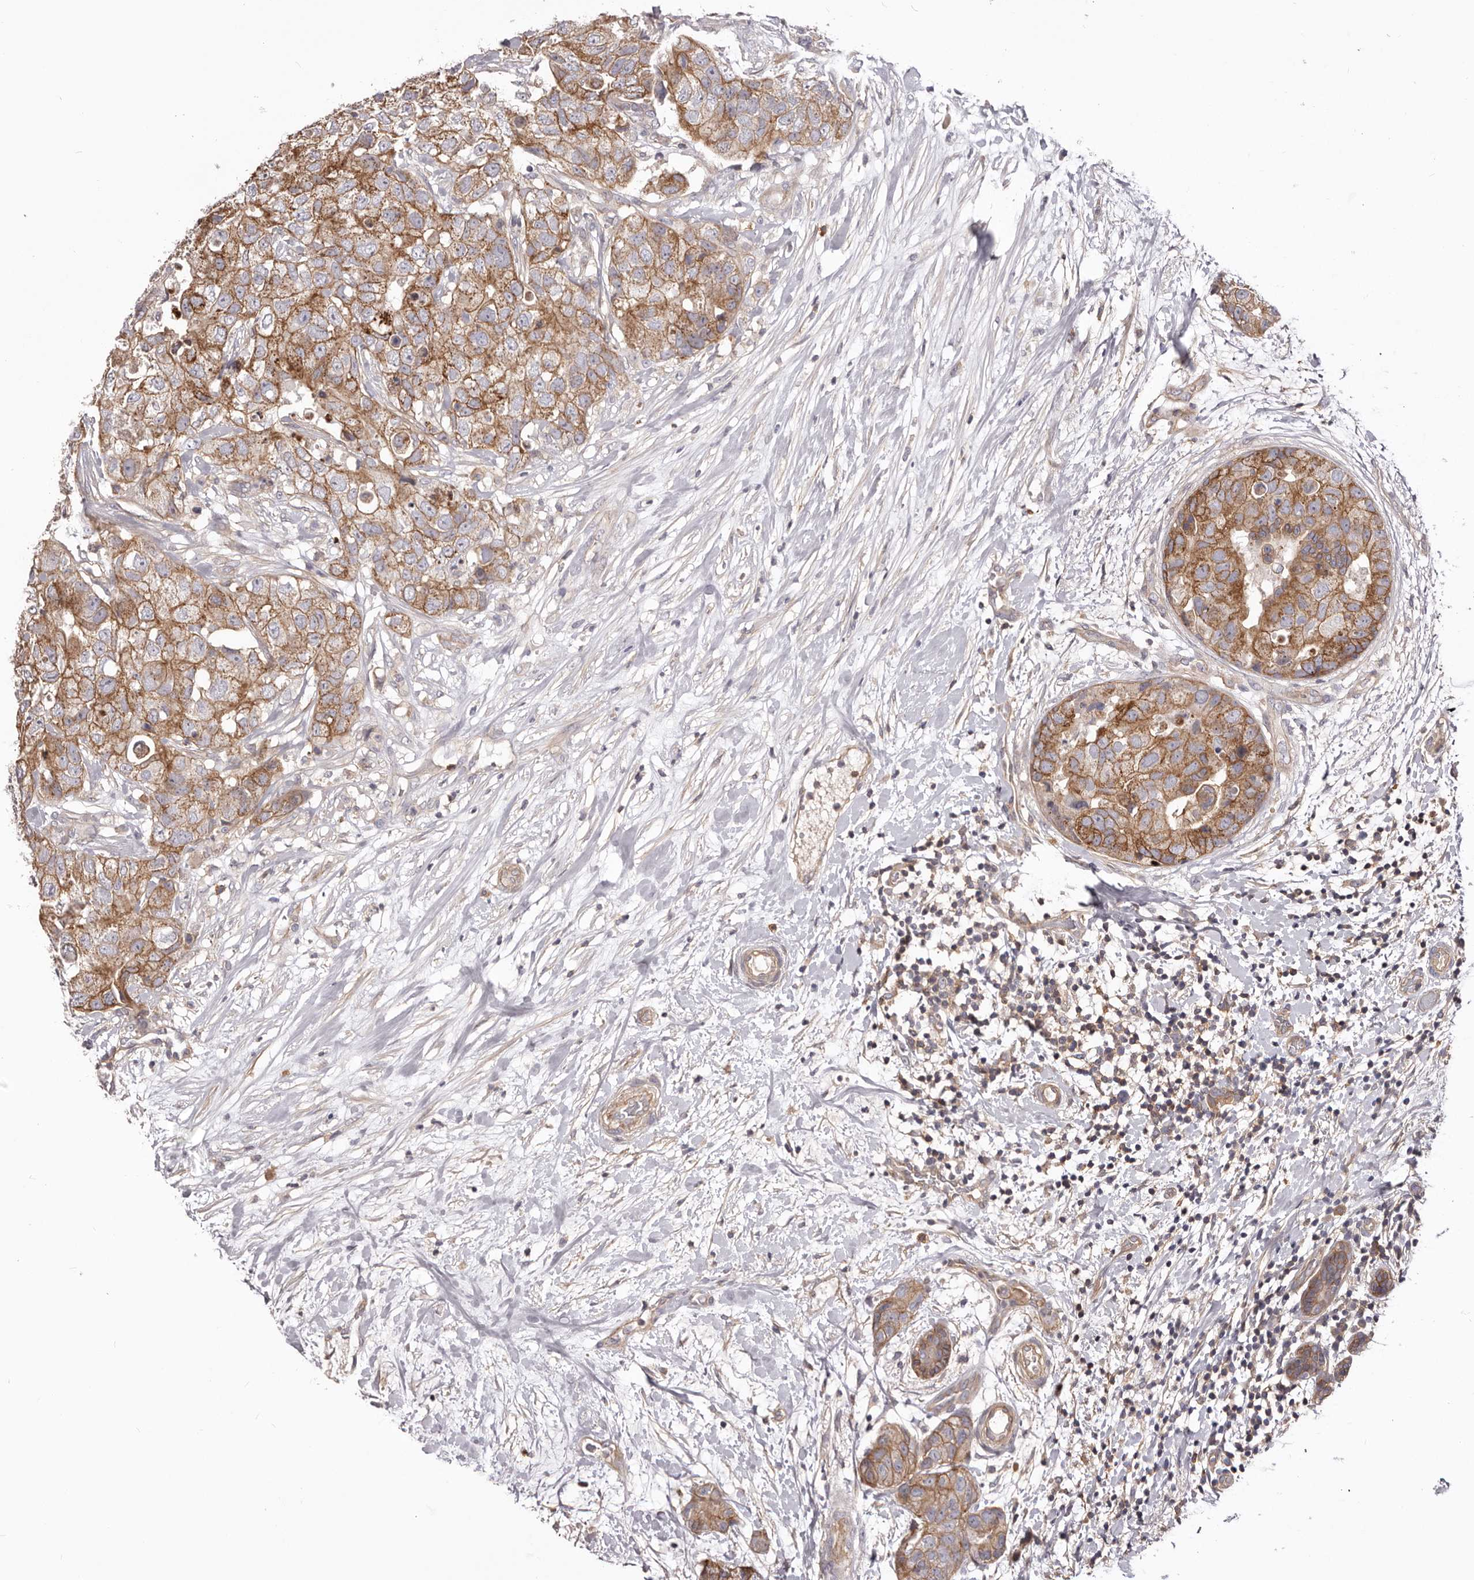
{"staining": {"intensity": "moderate", "quantity": ">75%", "location": "cytoplasmic/membranous"}, "tissue": "breast cancer", "cell_type": "Tumor cells", "image_type": "cancer", "snomed": [{"axis": "morphology", "description": "Duct carcinoma"}, {"axis": "topography", "description": "Breast"}], "caption": "There is medium levels of moderate cytoplasmic/membranous staining in tumor cells of breast cancer (intraductal carcinoma), as demonstrated by immunohistochemical staining (brown color).", "gene": "DMRT2", "patient": {"sex": "female", "age": 62}}